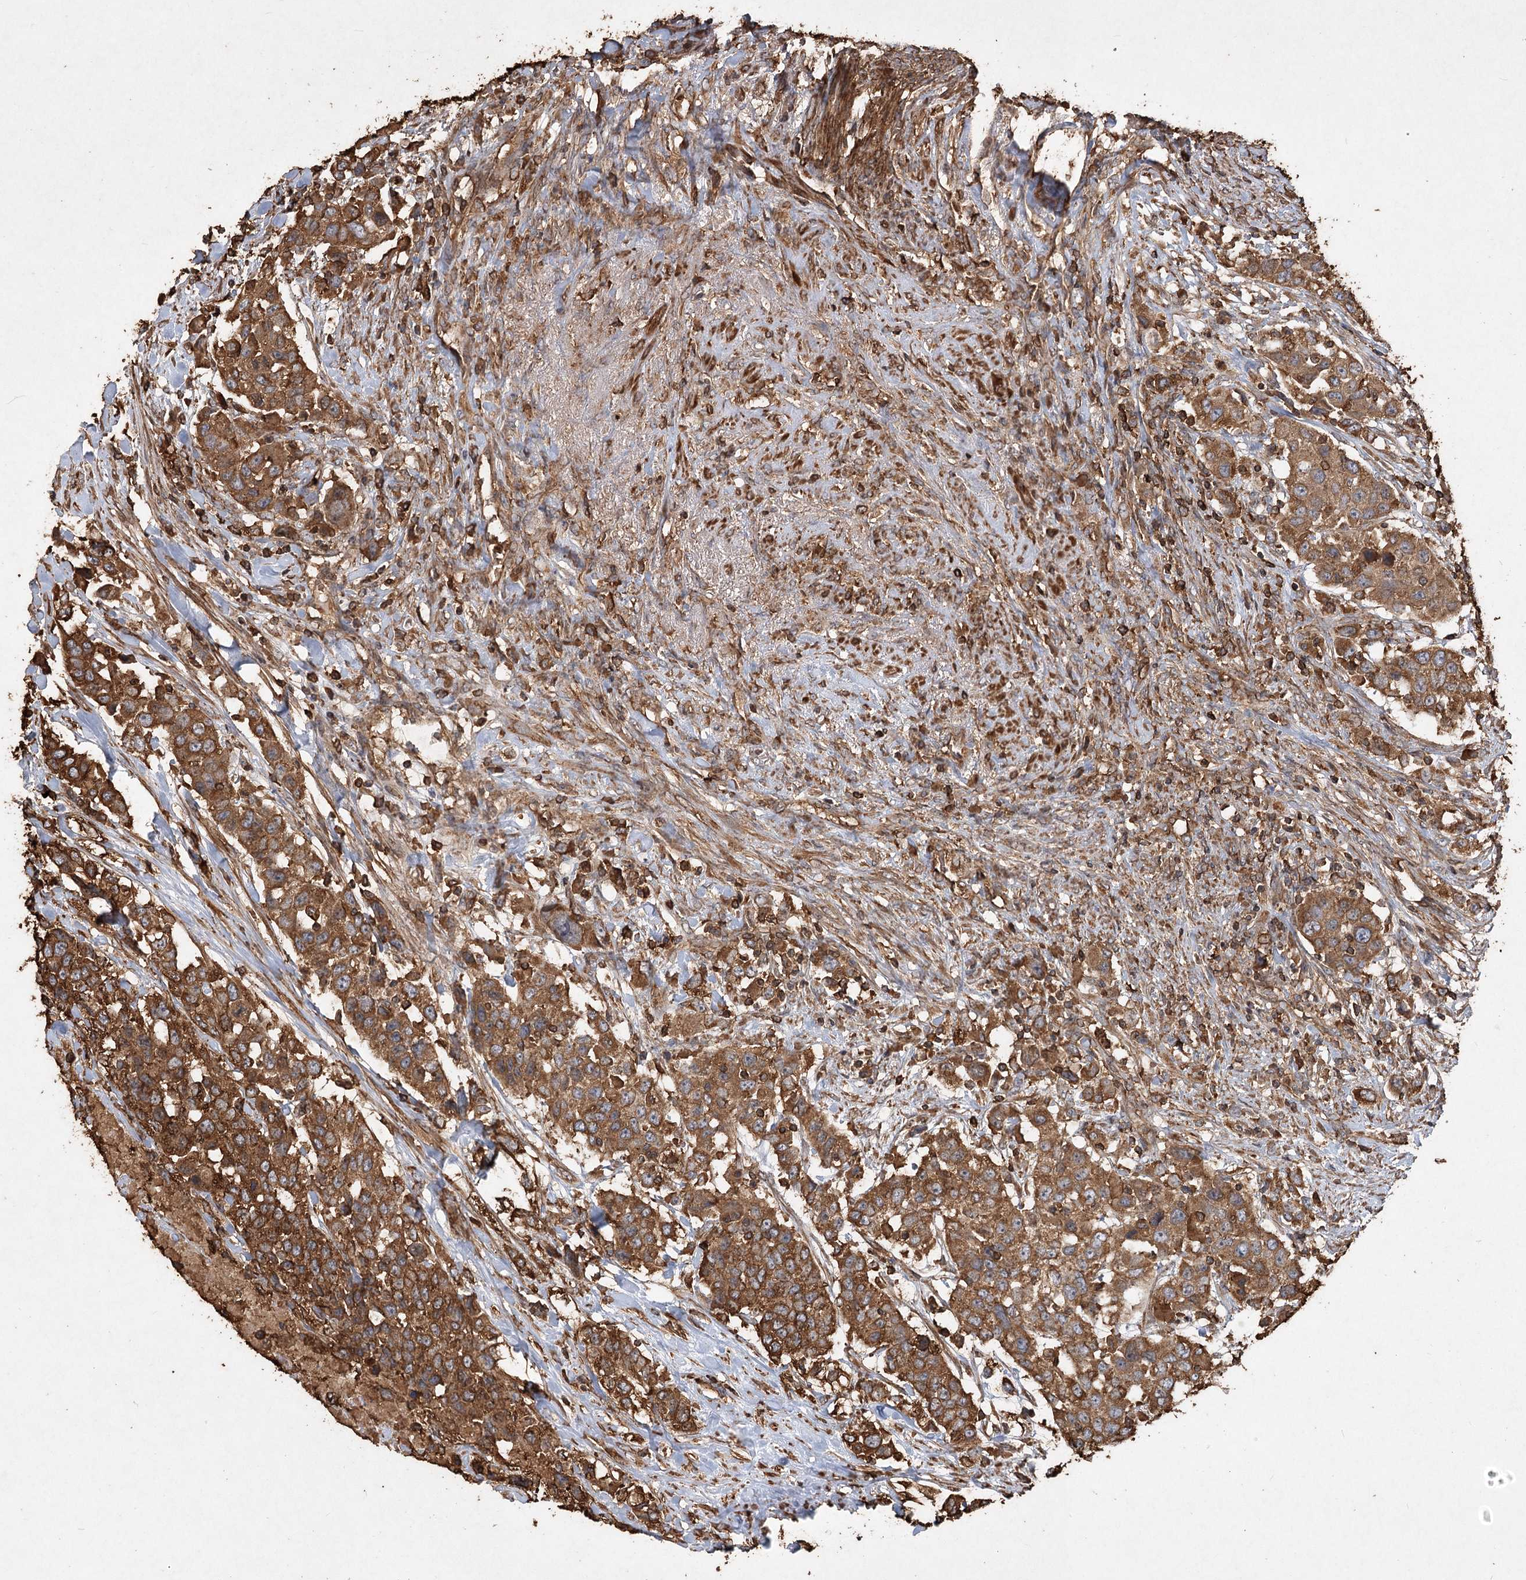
{"staining": {"intensity": "moderate", "quantity": ">75%", "location": "cytoplasmic/membranous"}, "tissue": "urothelial cancer", "cell_type": "Tumor cells", "image_type": "cancer", "snomed": [{"axis": "morphology", "description": "Urothelial carcinoma, High grade"}, {"axis": "topography", "description": "Urinary bladder"}], "caption": "Brown immunohistochemical staining in human urothelial cancer reveals moderate cytoplasmic/membranous positivity in about >75% of tumor cells.", "gene": "PIK3C2A", "patient": {"sex": "female", "age": 80}}